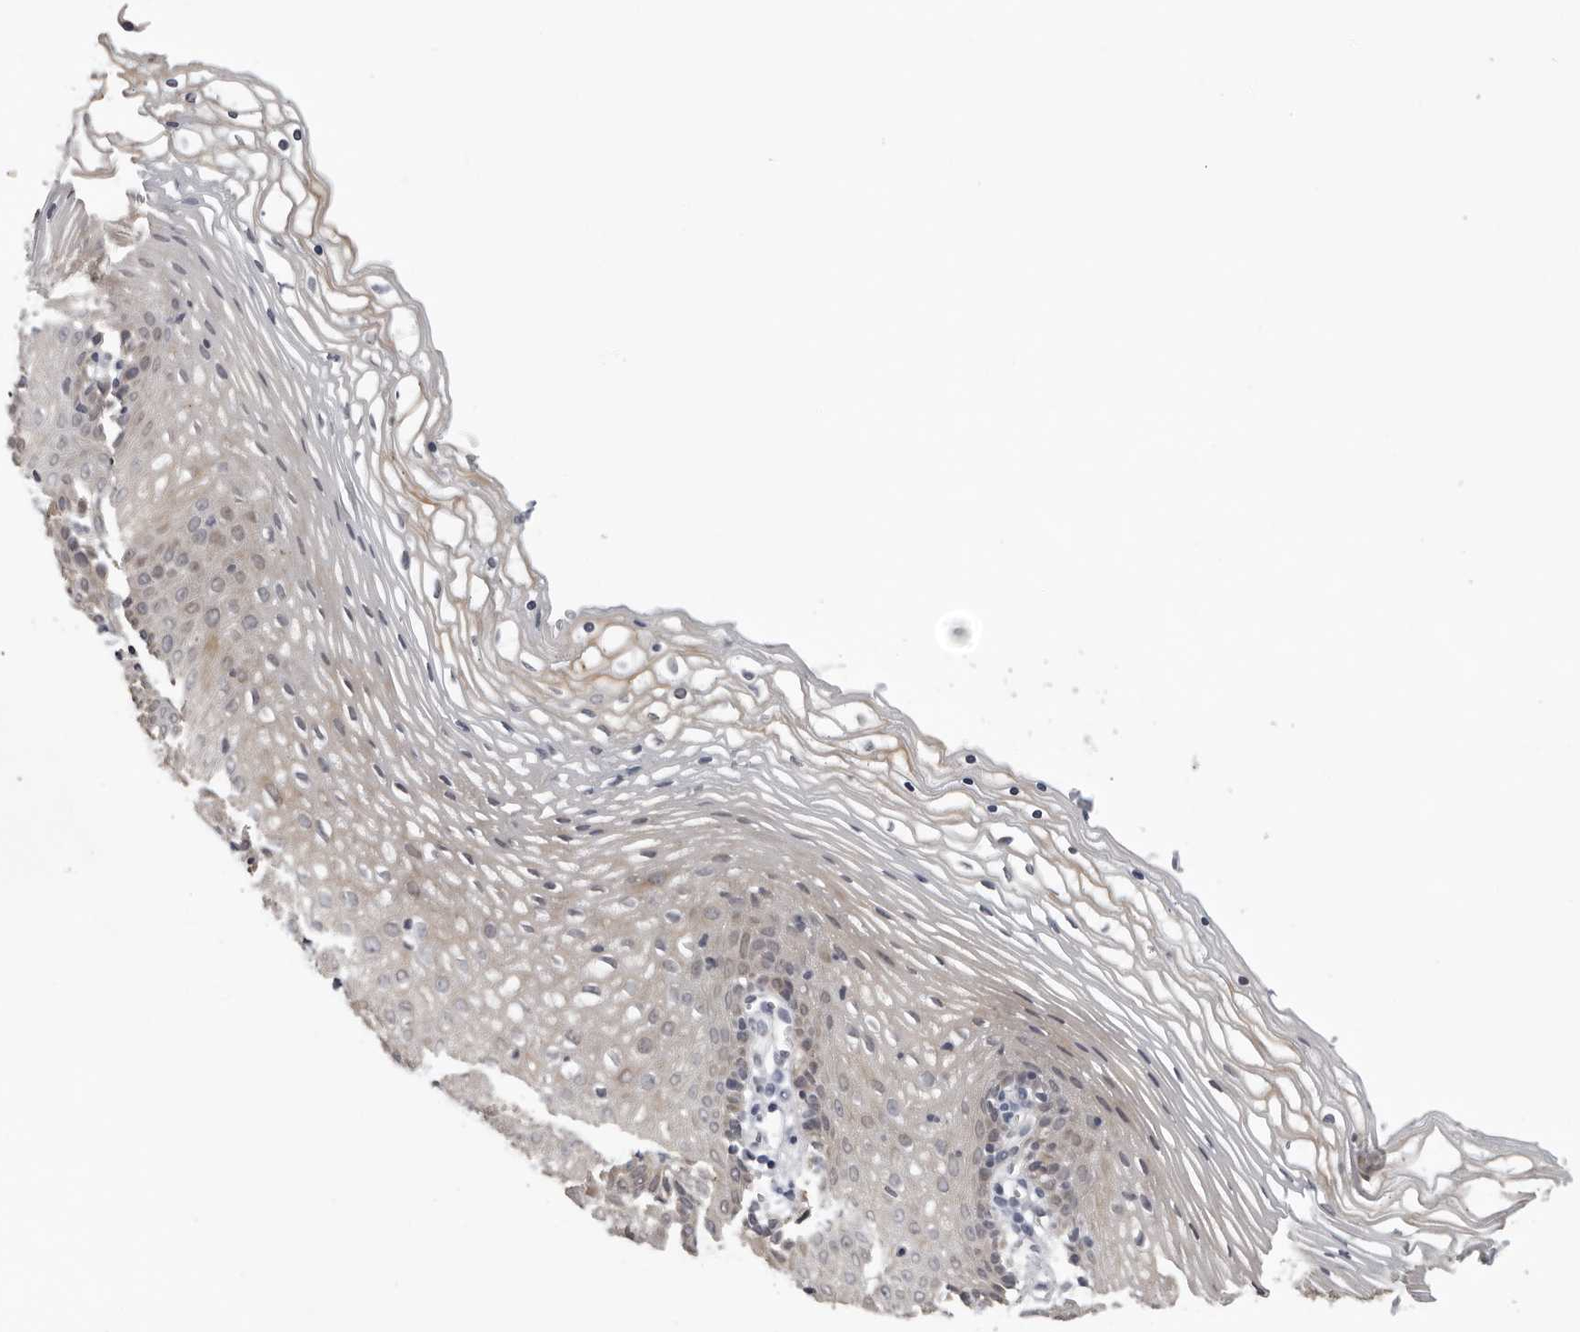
{"staining": {"intensity": "weak", "quantity": "25%-75%", "location": "cytoplasmic/membranous"}, "tissue": "vagina", "cell_type": "Squamous epithelial cells", "image_type": "normal", "snomed": [{"axis": "morphology", "description": "Normal tissue, NOS"}, {"axis": "topography", "description": "Vagina"}], "caption": "IHC of benign vagina shows low levels of weak cytoplasmic/membranous positivity in about 25%-75% of squamous epithelial cells. (Stains: DAB (3,3'-diaminobenzidine) in brown, nuclei in blue, Microscopy: brightfield microscopy at high magnification).", "gene": "CPT2", "patient": {"sex": "female", "age": 32}}